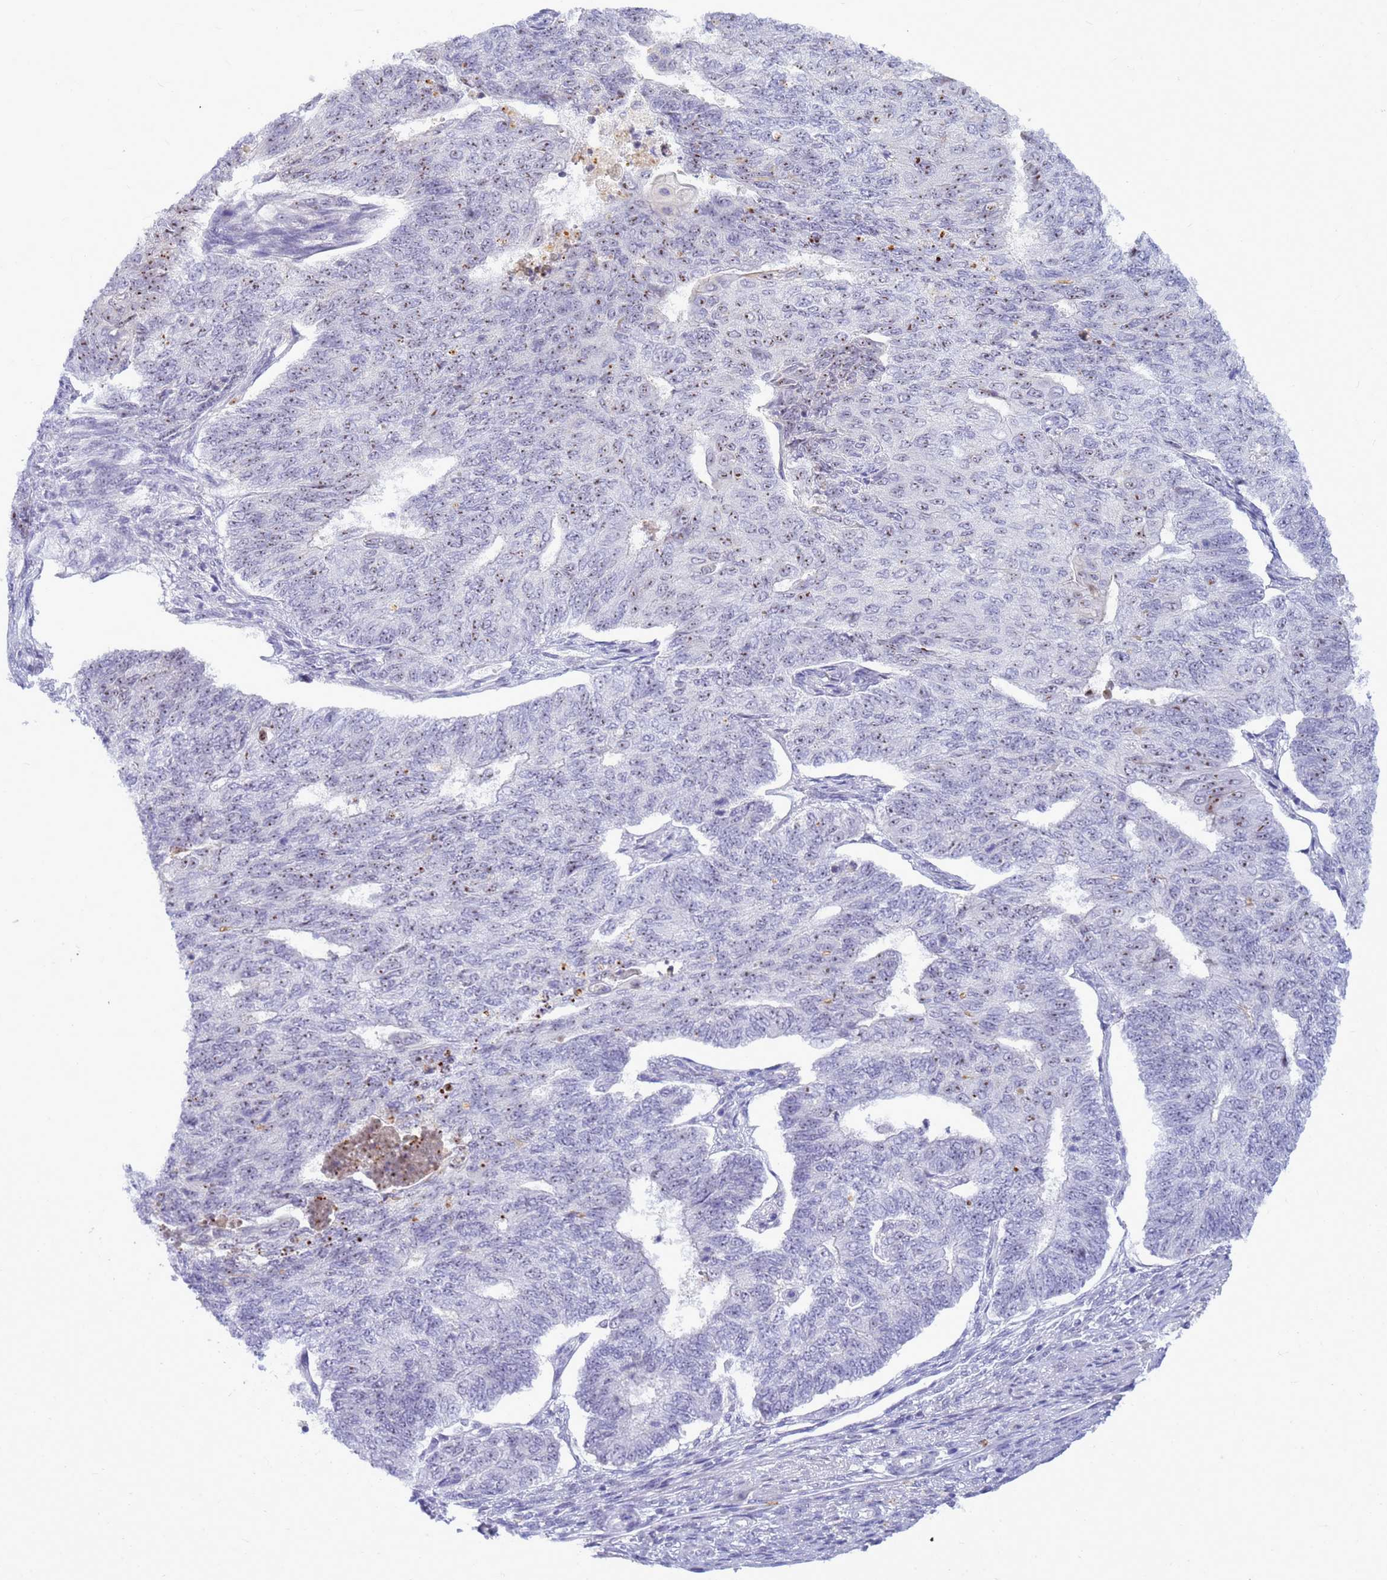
{"staining": {"intensity": "moderate", "quantity": "25%-75%", "location": "nuclear"}, "tissue": "endometrial cancer", "cell_type": "Tumor cells", "image_type": "cancer", "snomed": [{"axis": "morphology", "description": "Adenocarcinoma, NOS"}, {"axis": "topography", "description": "Endometrium"}], "caption": "Moderate nuclear positivity for a protein is present in about 25%-75% of tumor cells of endometrial cancer using IHC.", "gene": "DMRTC2", "patient": {"sex": "female", "age": 32}}